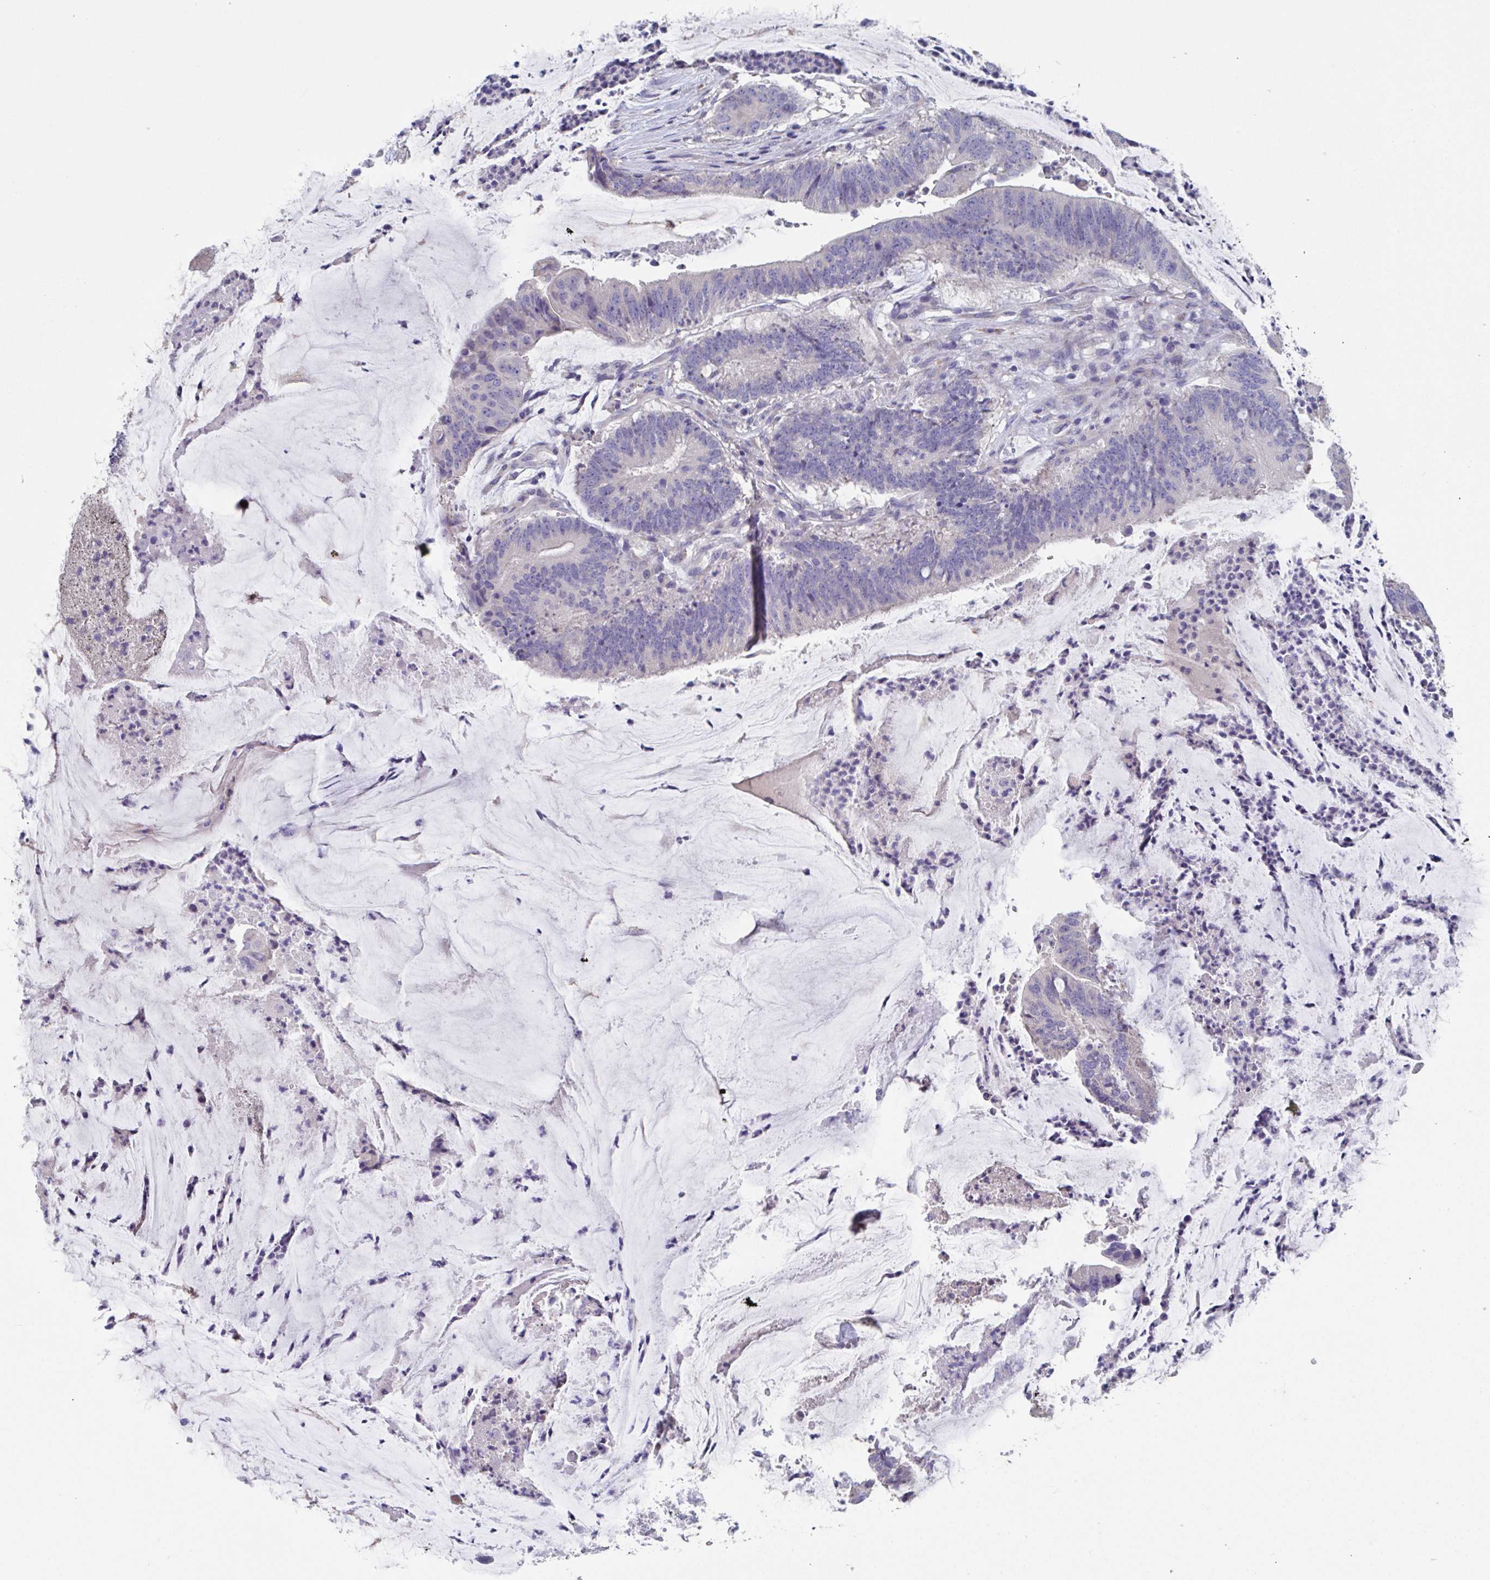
{"staining": {"intensity": "negative", "quantity": "none", "location": "none"}, "tissue": "colorectal cancer", "cell_type": "Tumor cells", "image_type": "cancer", "snomed": [{"axis": "morphology", "description": "Adenocarcinoma, NOS"}, {"axis": "topography", "description": "Colon"}], "caption": "This is a photomicrograph of immunohistochemistry (IHC) staining of colorectal cancer, which shows no expression in tumor cells.", "gene": "LRRC58", "patient": {"sex": "female", "age": 43}}